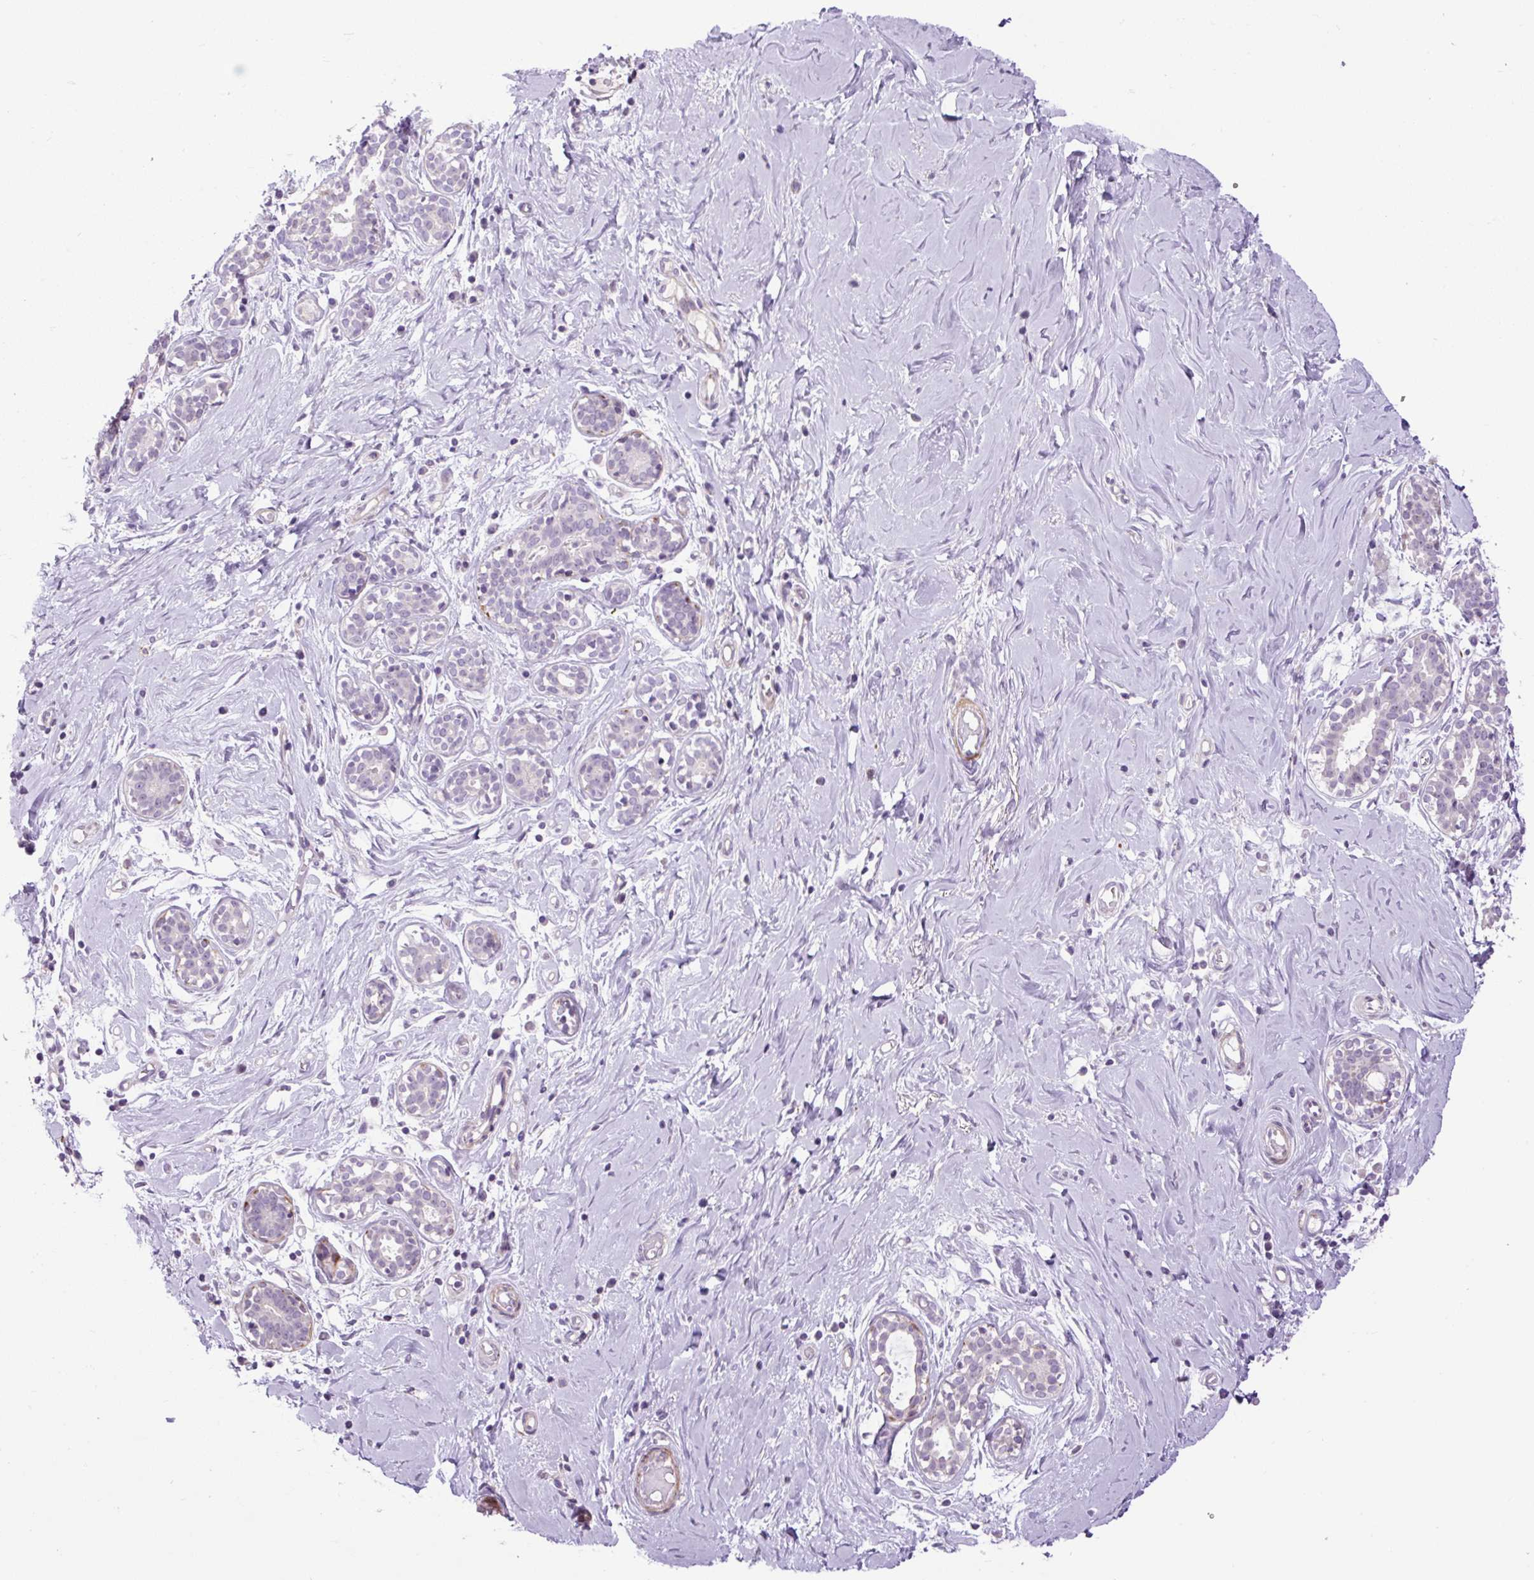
{"staining": {"intensity": "negative", "quantity": "none", "location": "none"}, "tissue": "breast", "cell_type": "Adipocytes", "image_type": "normal", "snomed": [{"axis": "morphology", "description": "Normal tissue, NOS"}, {"axis": "topography", "description": "Breast"}], "caption": "Immunohistochemistry (IHC) of benign human breast shows no expression in adipocytes.", "gene": "ZNF197", "patient": {"sex": "female", "age": 27}}